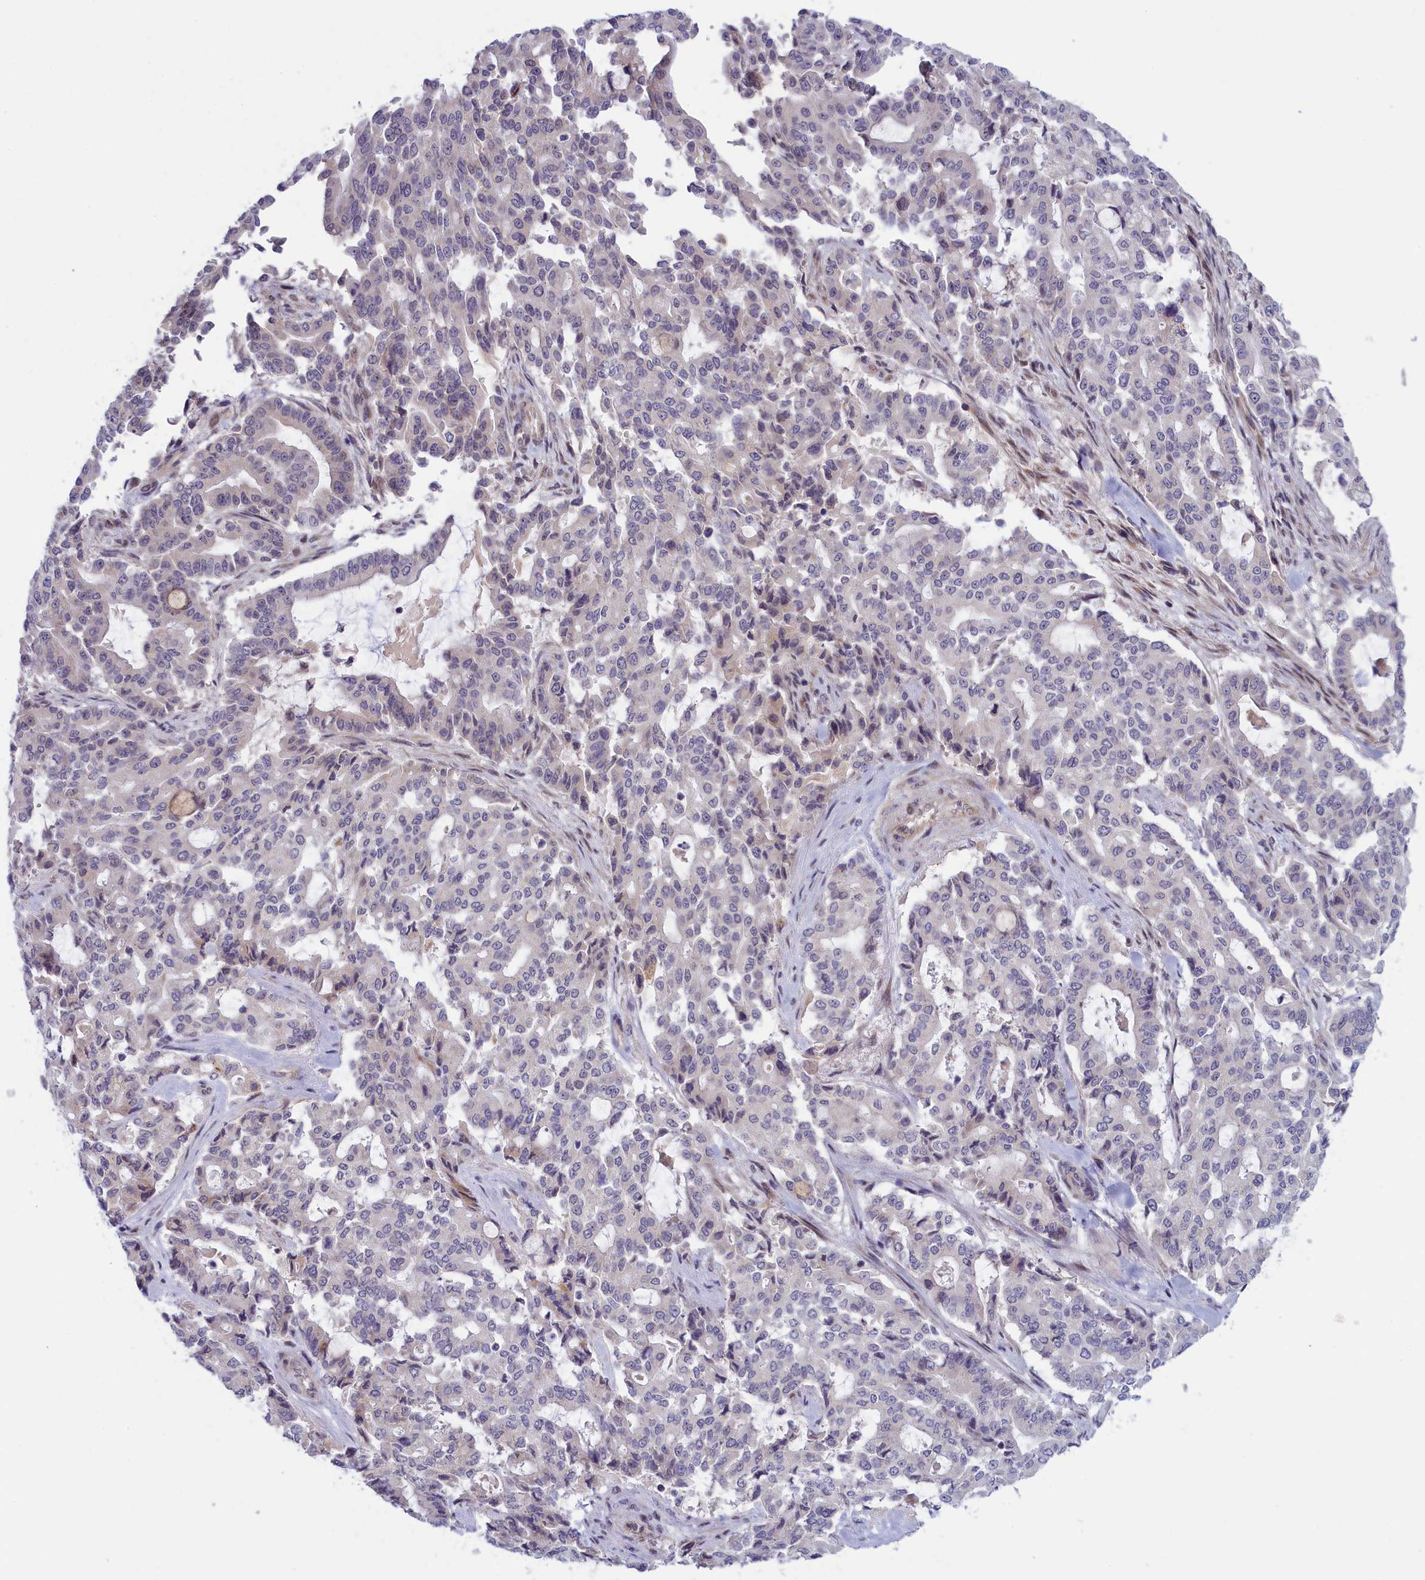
{"staining": {"intensity": "negative", "quantity": "none", "location": "none"}, "tissue": "pancreatic cancer", "cell_type": "Tumor cells", "image_type": "cancer", "snomed": [{"axis": "morphology", "description": "Adenocarcinoma, NOS"}, {"axis": "topography", "description": "Pancreas"}], "caption": "Micrograph shows no protein positivity in tumor cells of pancreatic cancer (adenocarcinoma) tissue.", "gene": "IGFALS", "patient": {"sex": "male", "age": 63}}